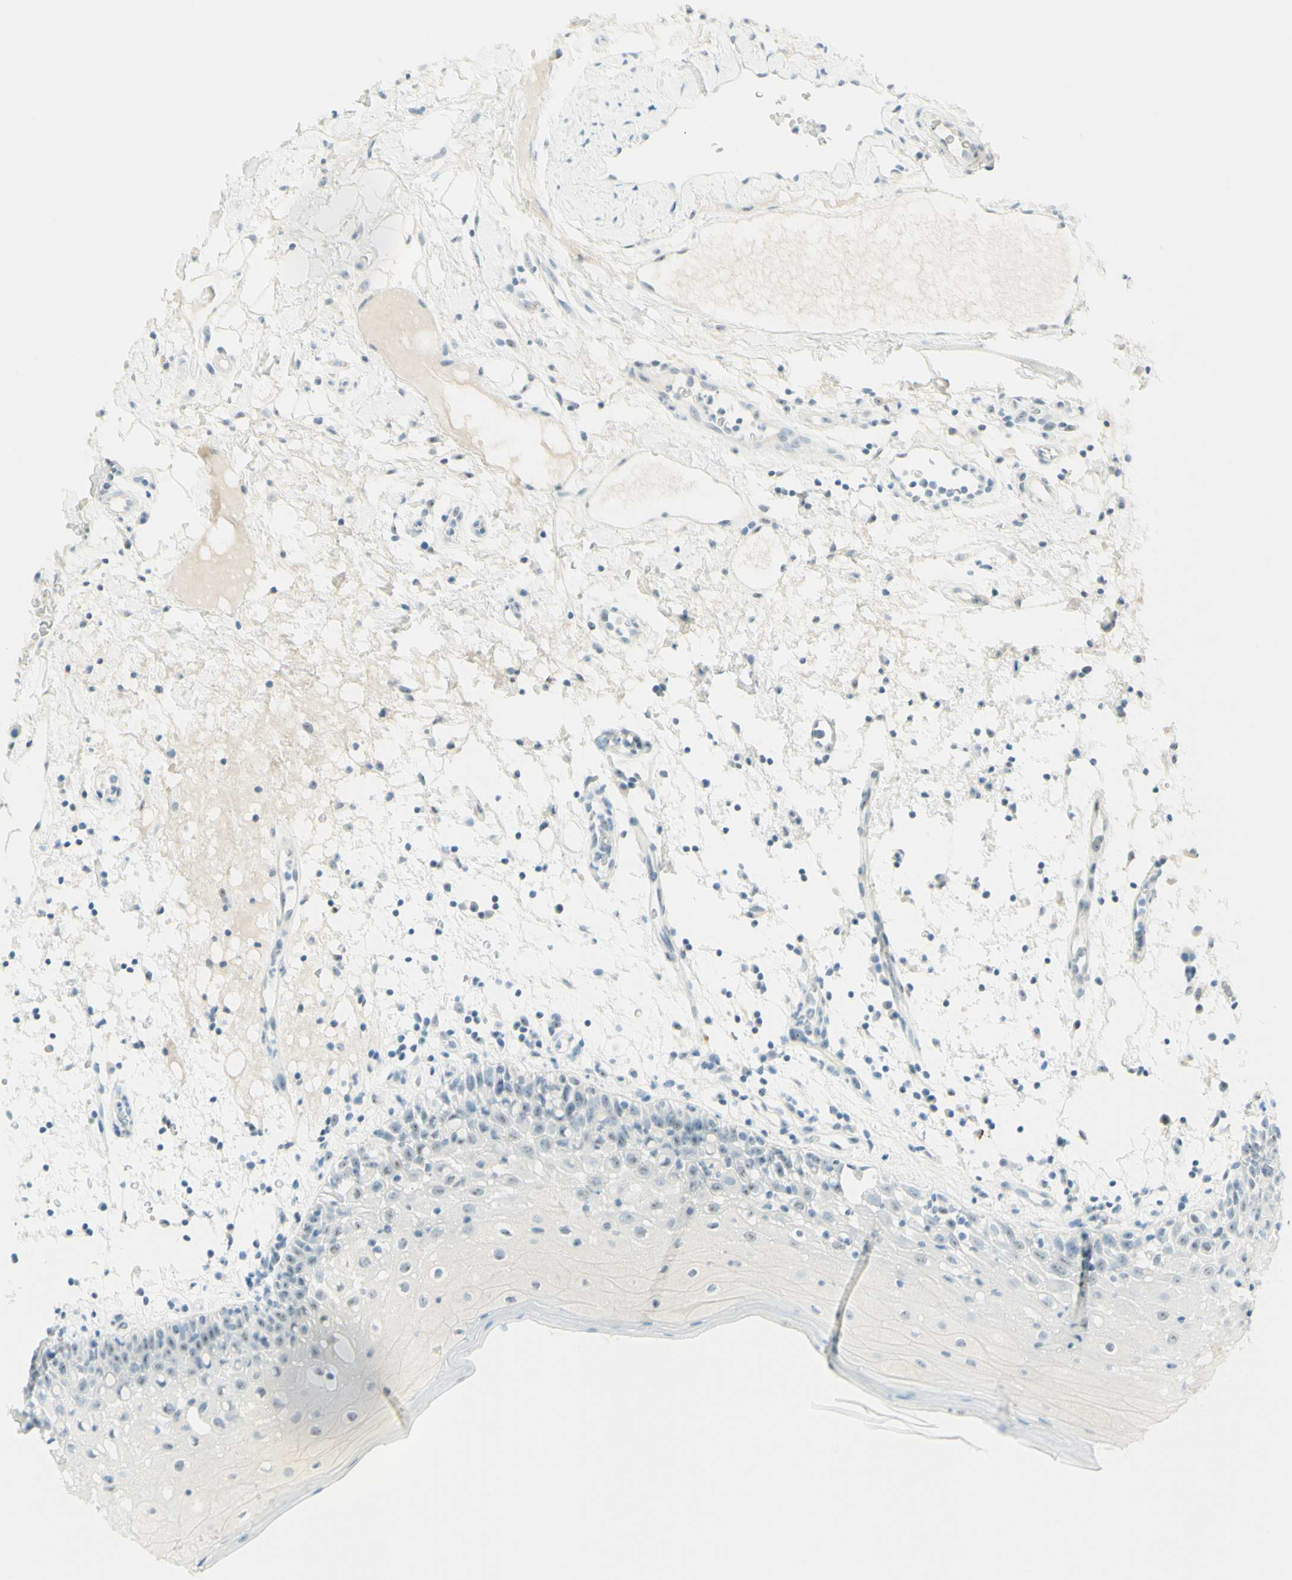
{"staining": {"intensity": "weak", "quantity": "25%-75%", "location": "nuclear"}, "tissue": "oral mucosa", "cell_type": "Squamous epithelial cells", "image_type": "normal", "snomed": [{"axis": "morphology", "description": "Normal tissue, NOS"}, {"axis": "morphology", "description": "Squamous cell carcinoma, NOS"}, {"axis": "topography", "description": "Skeletal muscle"}, {"axis": "topography", "description": "Oral tissue"}], "caption": "Brown immunohistochemical staining in unremarkable oral mucosa shows weak nuclear staining in about 25%-75% of squamous epithelial cells.", "gene": "FMR1NB", "patient": {"sex": "male", "age": 71}}